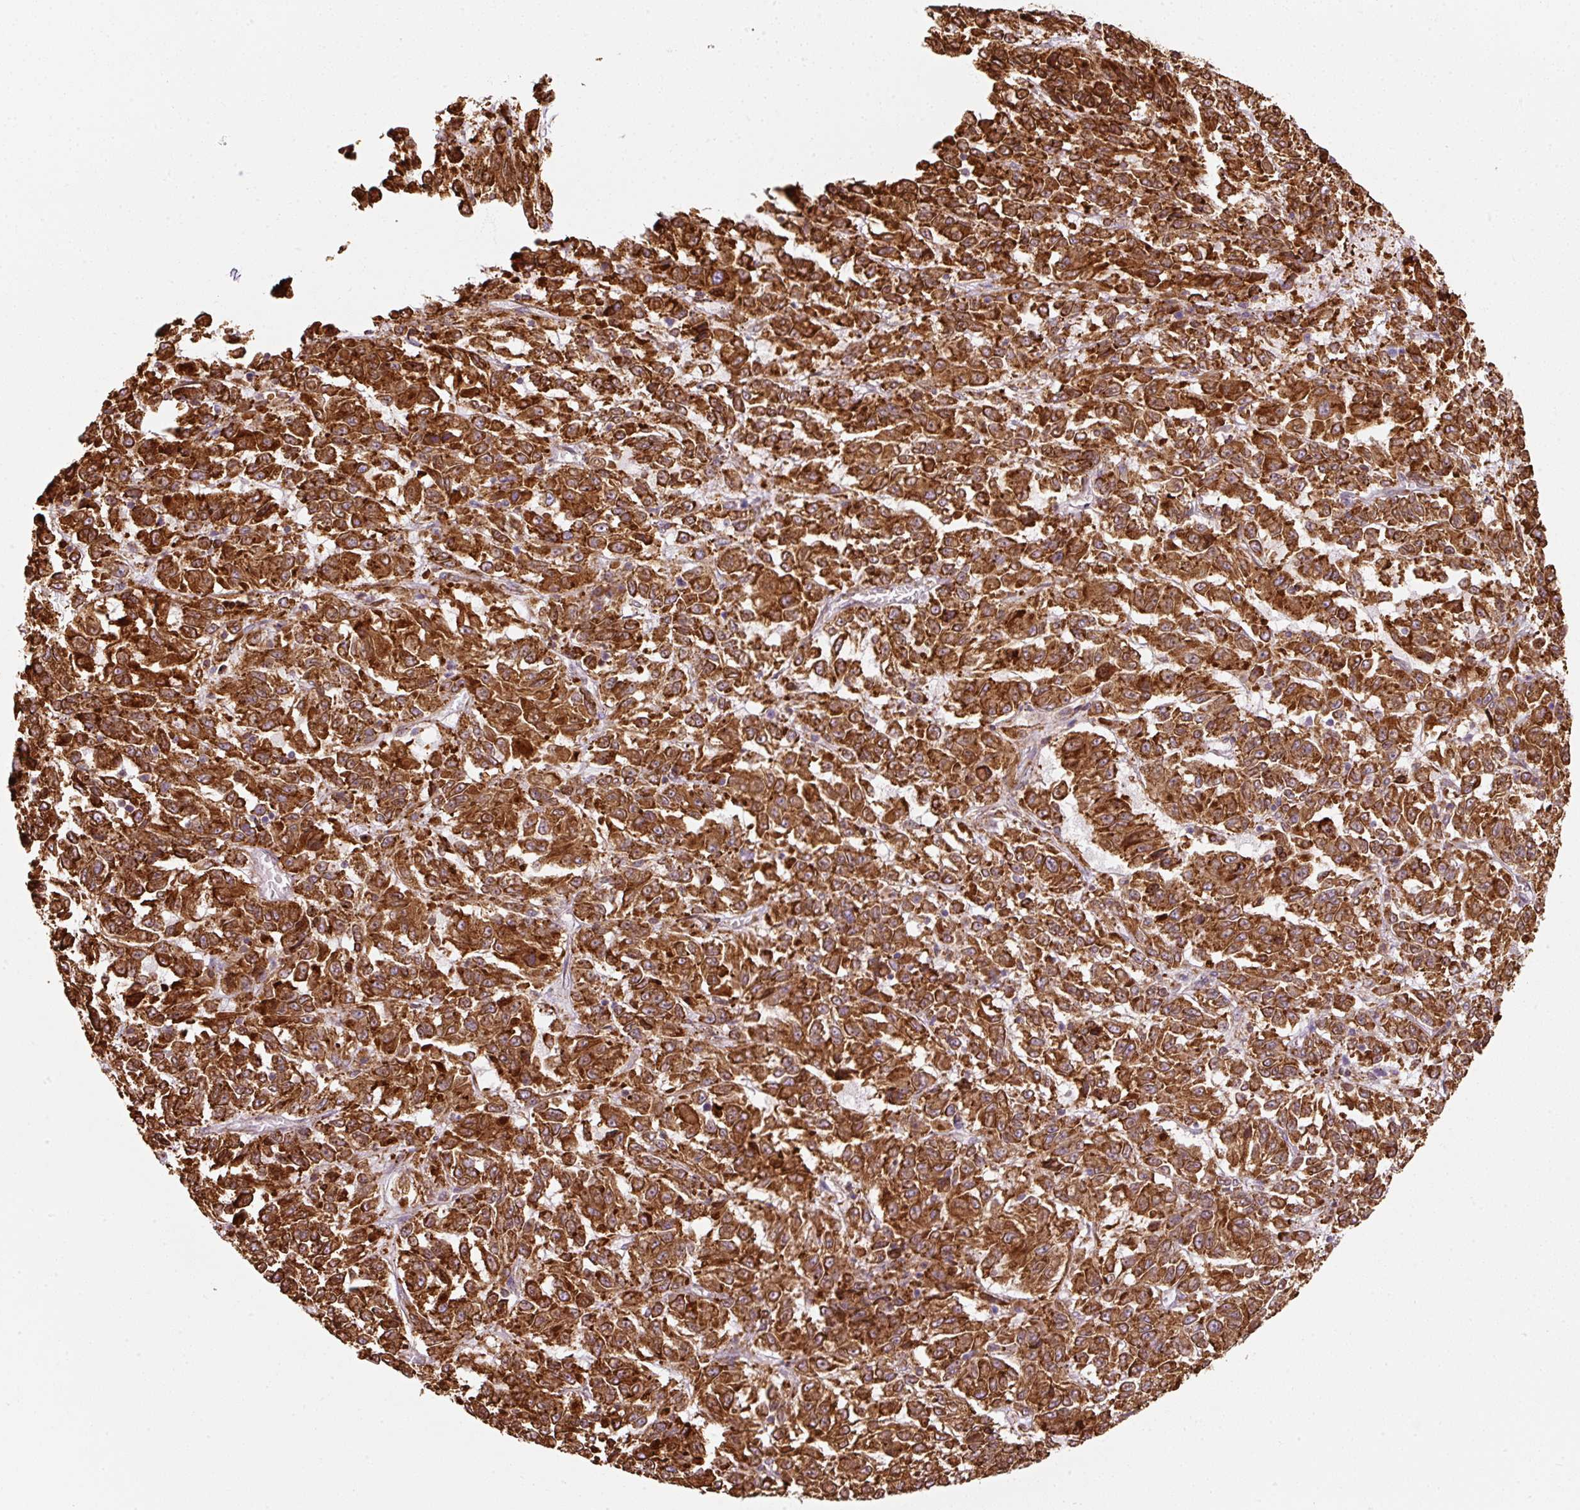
{"staining": {"intensity": "strong", "quantity": ">75%", "location": "cytoplasmic/membranous"}, "tissue": "melanoma", "cell_type": "Tumor cells", "image_type": "cancer", "snomed": [{"axis": "morphology", "description": "Malignant melanoma, Metastatic site"}, {"axis": "topography", "description": "Lung"}], "caption": "A histopathology image of human melanoma stained for a protein demonstrates strong cytoplasmic/membranous brown staining in tumor cells.", "gene": "PRKCSH", "patient": {"sex": "male", "age": 64}}